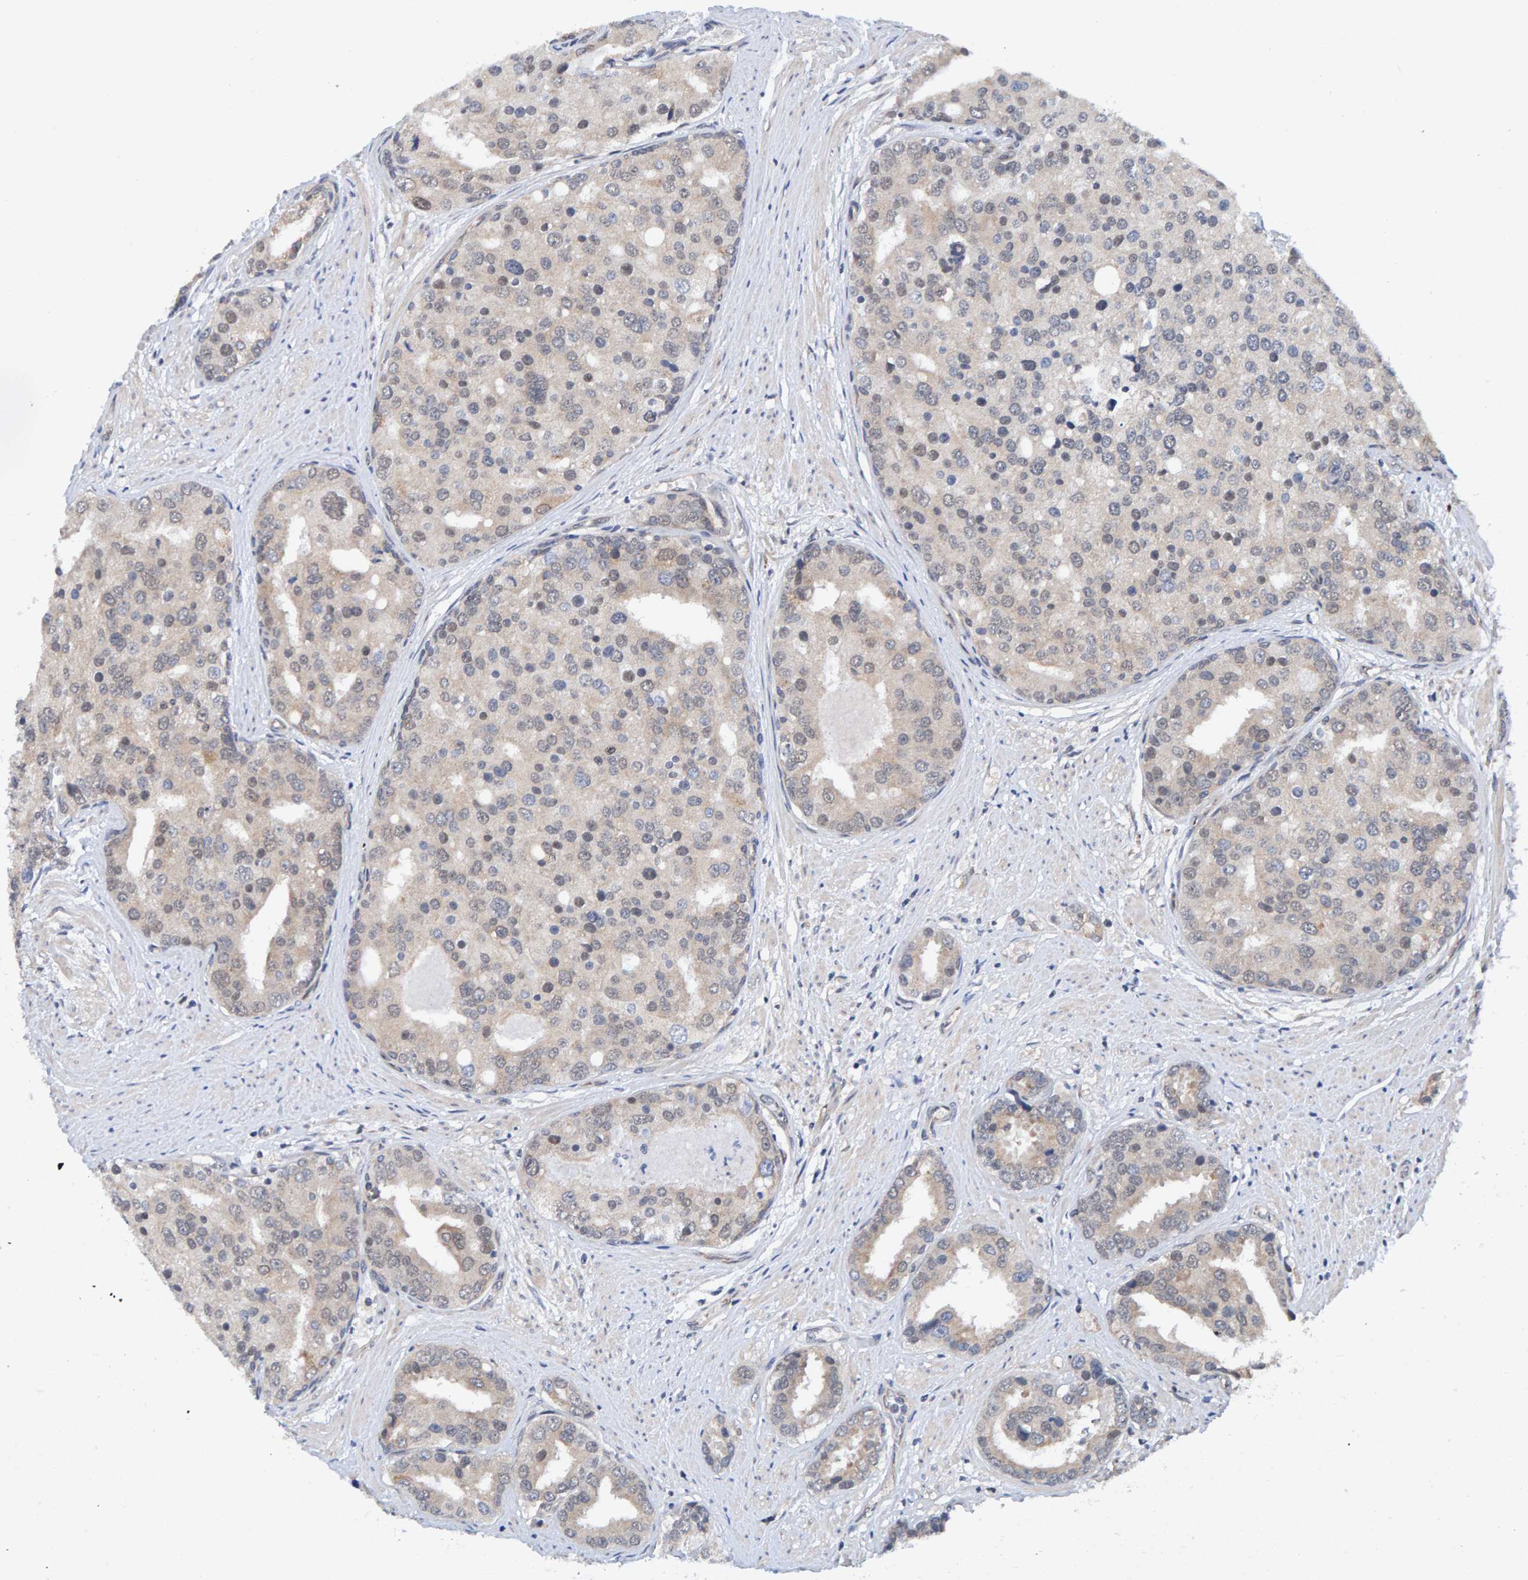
{"staining": {"intensity": "weak", "quantity": "<25%", "location": "cytoplasmic/membranous"}, "tissue": "prostate cancer", "cell_type": "Tumor cells", "image_type": "cancer", "snomed": [{"axis": "morphology", "description": "Adenocarcinoma, High grade"}, {"axis": "topography", "description": "Prostate"}], "caption": "Immunohistochemistry (IHC) of human prostate adenocarcinoma (high-grade) shows no positivity in tumor cells.", "gene": "SCRN2", "patient": {"sex": "male", "age": 50}}